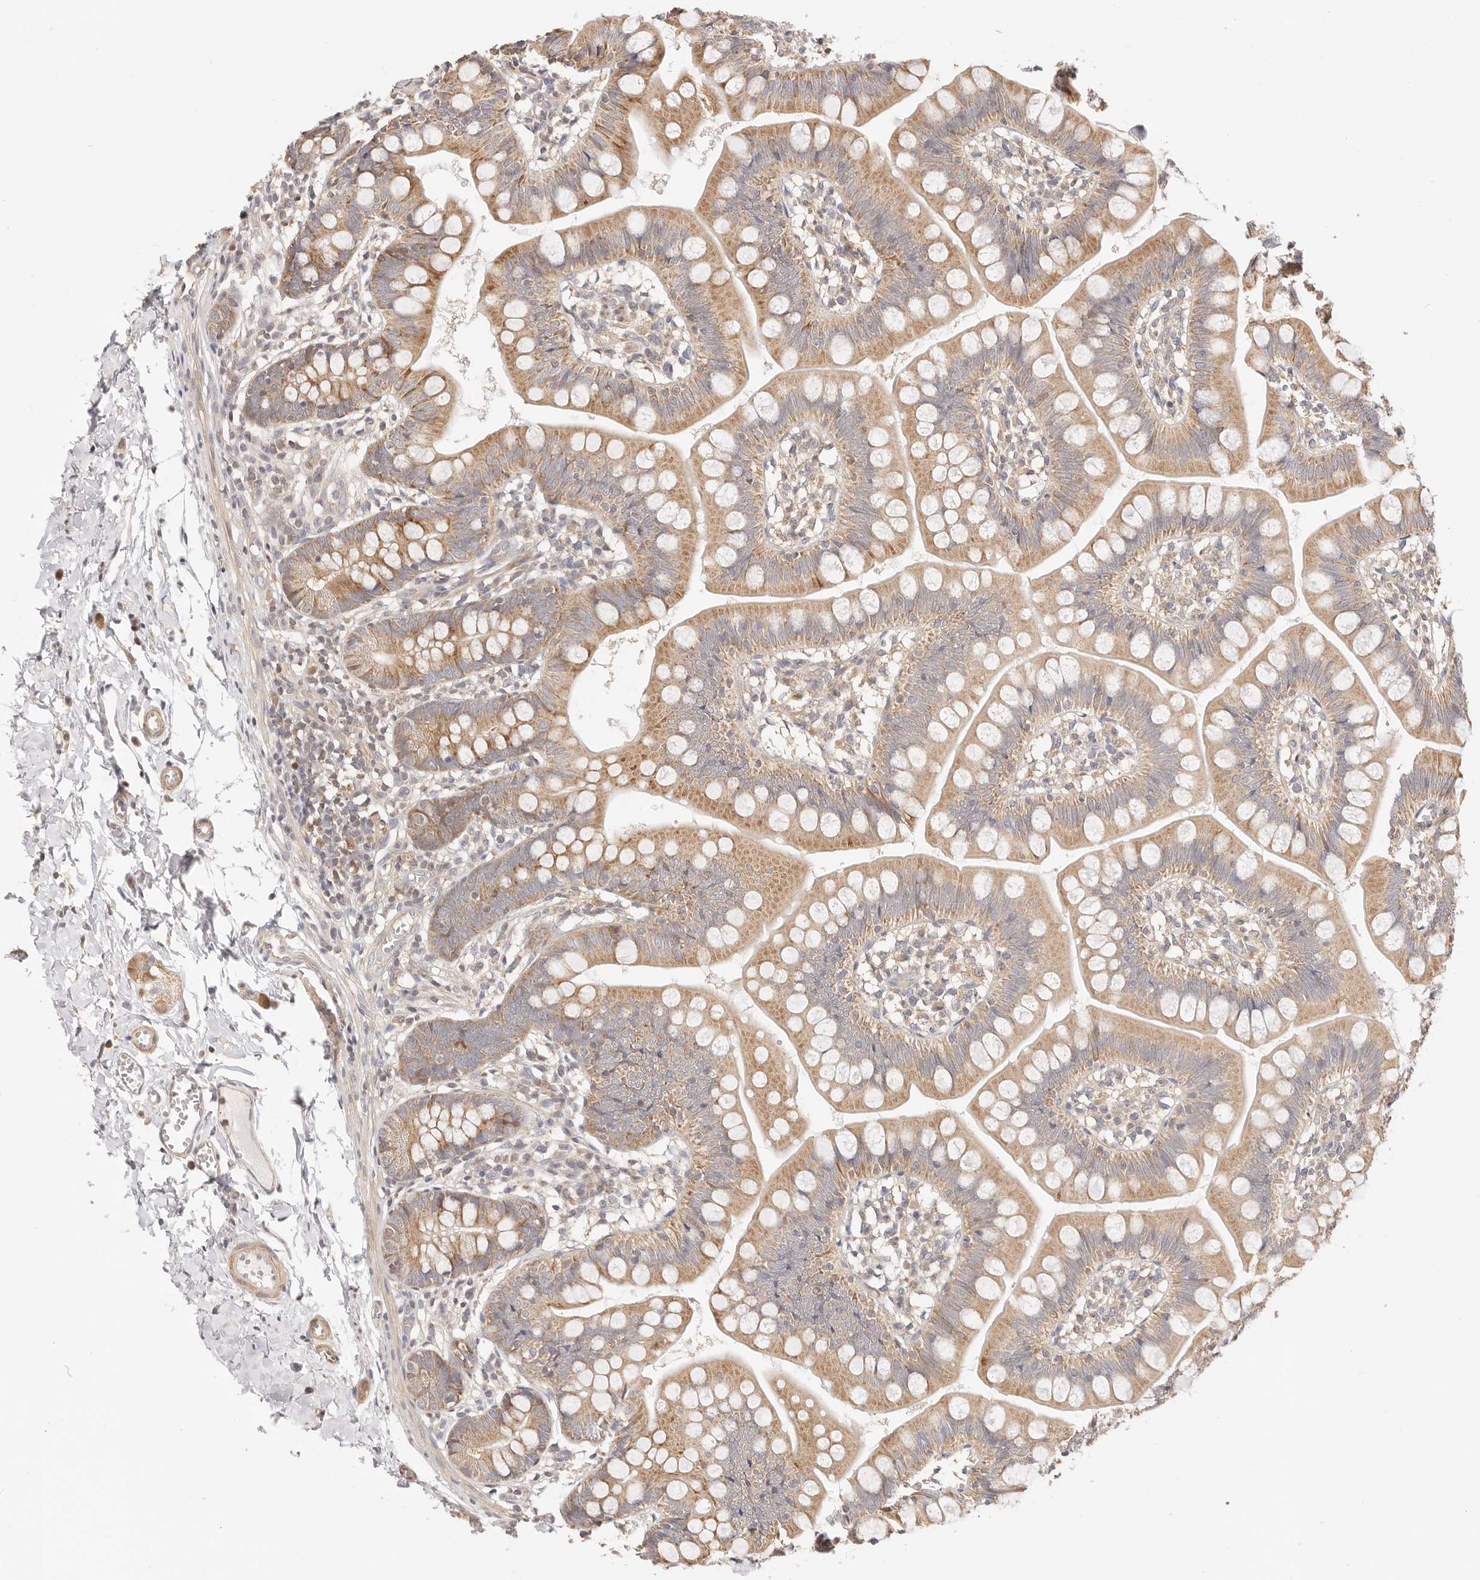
{"staining": {"intensity": "moderate", "quantity": ">75%", "location": "cytoplasmic/membranous"}, "tissue": "small intestine", "cell_type": "Glandular cells", "image_type": "normal", "snomed": [{"axis": "morphology", "description": "Normal tissue, NOS"}, {"axis": "topography", "description": "Small intestine"}], "caption": "Protein staining of benign small intestine demonstrates moderate cytoplasmic/membranous positivity in about >75% of glandular cells.", "gene": "KCMF1", "patient": {"sex": "male", "age": 7}}